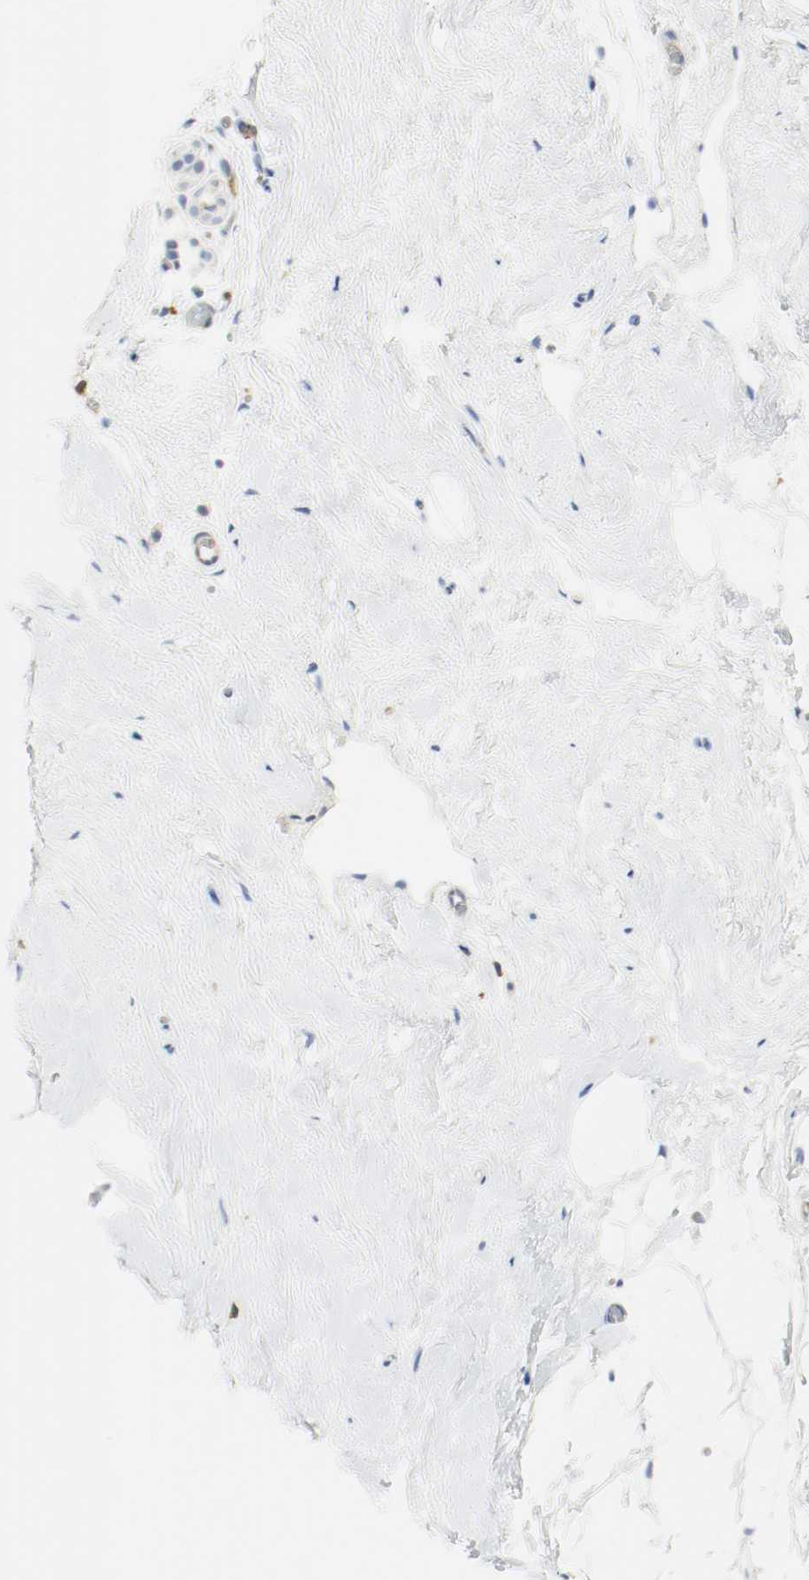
{"staining": {"intensity": "negative", "quantity": "none", "location": "none"}, "tissue": "breast", "cell_type": "Adipocytes", "image_type": "normal", "snomed": [{"axis": "morphology", "description": "Normal tissue, NOS"}, {"axis": "topography", "description": "Breast"}], "caption": "Protein analysis of benign breast exhibits no significant positivity in adipocytes. (DAB (3,3'-diaminobenzidine) immunohistochemistry with hematoxylin counter stain).", "gene": "ARPC1B", "patient": {"sex": "female", "age": 75}}